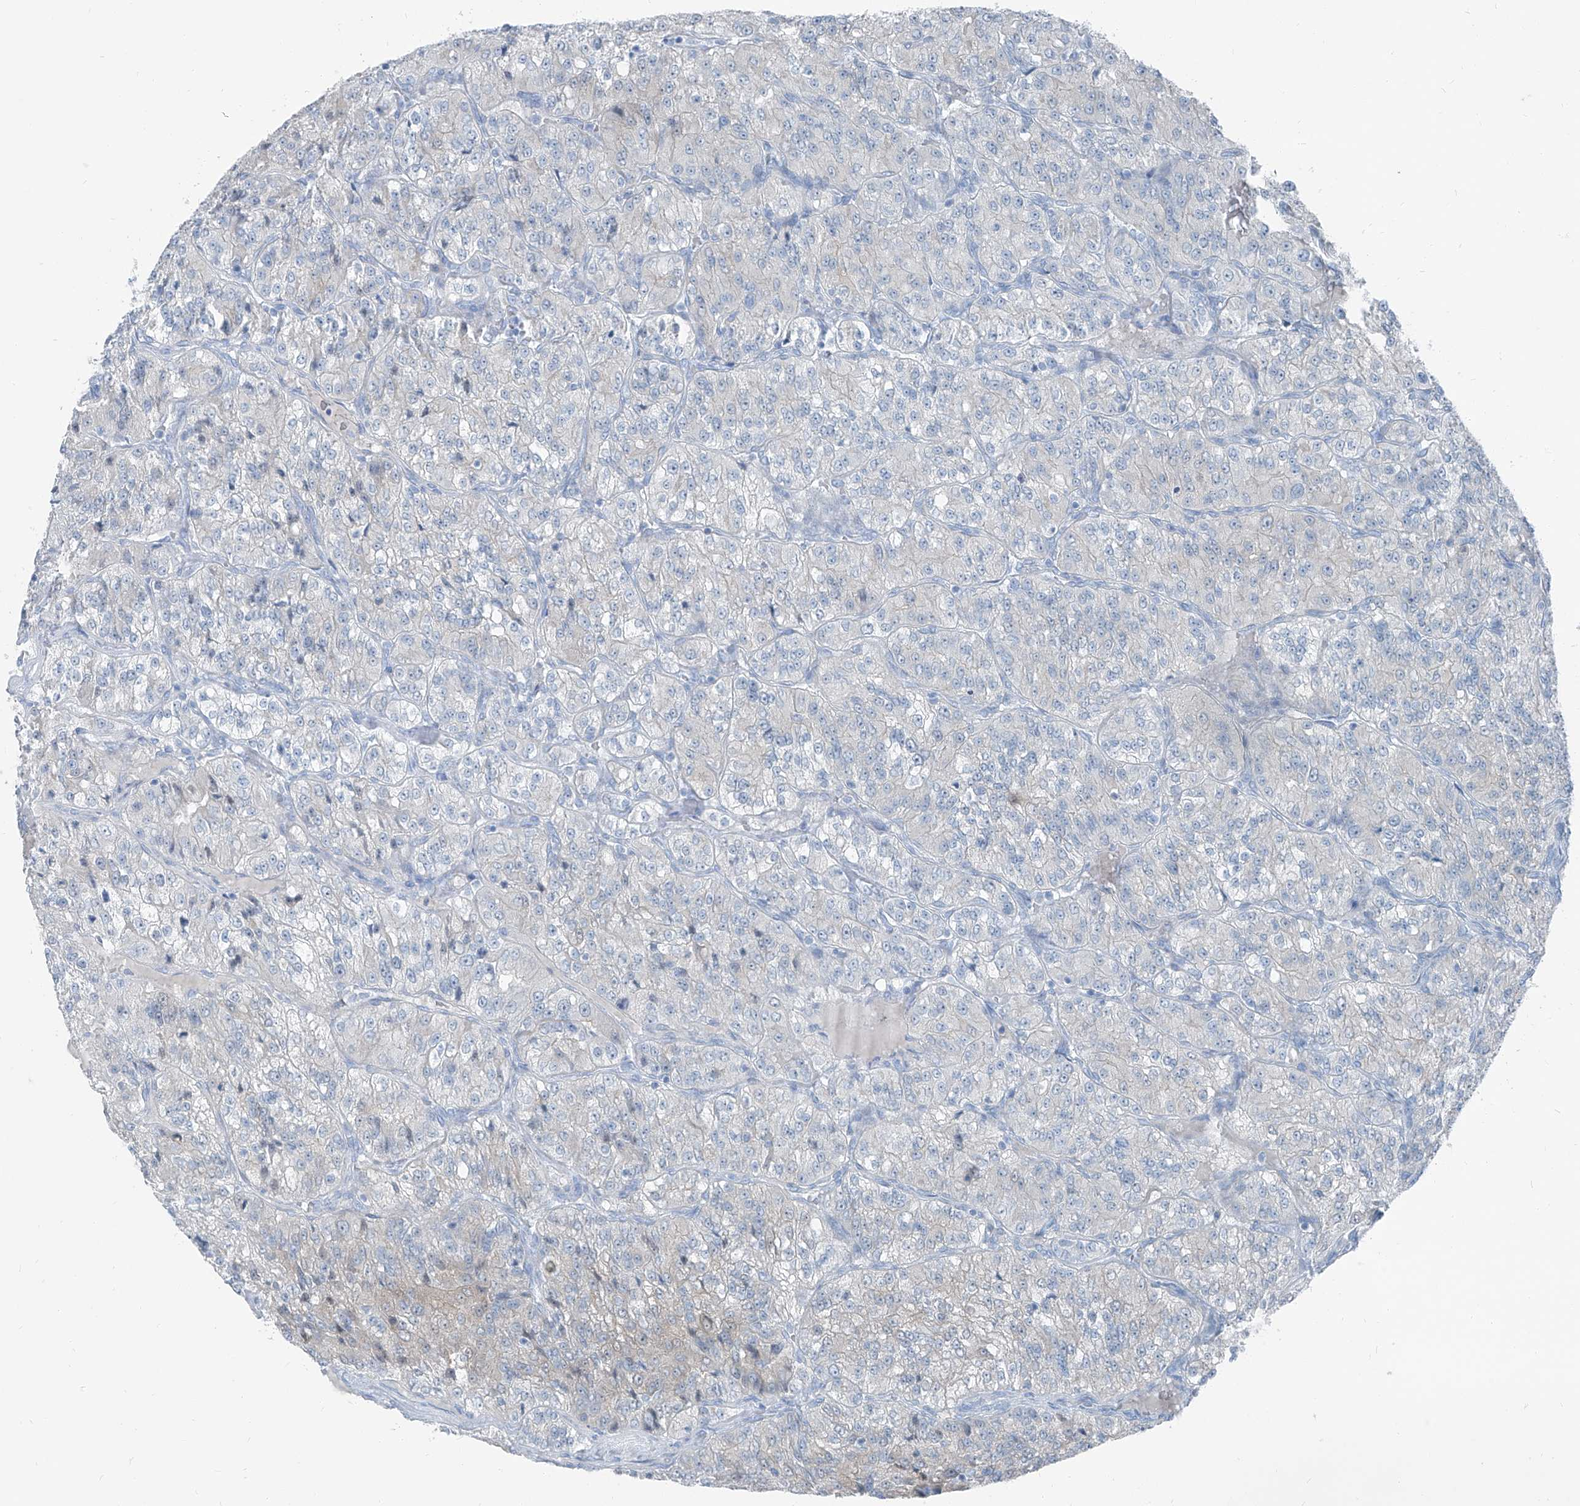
{"staining": {"intensity": "negative", "quantity": "none", "location": "none"}, "tissue": "renal cancer", "cell_type": "Tumor cells", "image_type": "cancer", "snomed": [{"axis": "morphology", "description": "Adenocarcinoma, NOS"}, {"axis": "topography", "description": "Kidney"}], "caption": "Immunohistochemical staining of renal cancer demonstrates no significant staining in tumor cells.", "gene": "RGN", "patient": {"sex": "female", "age": 63}}